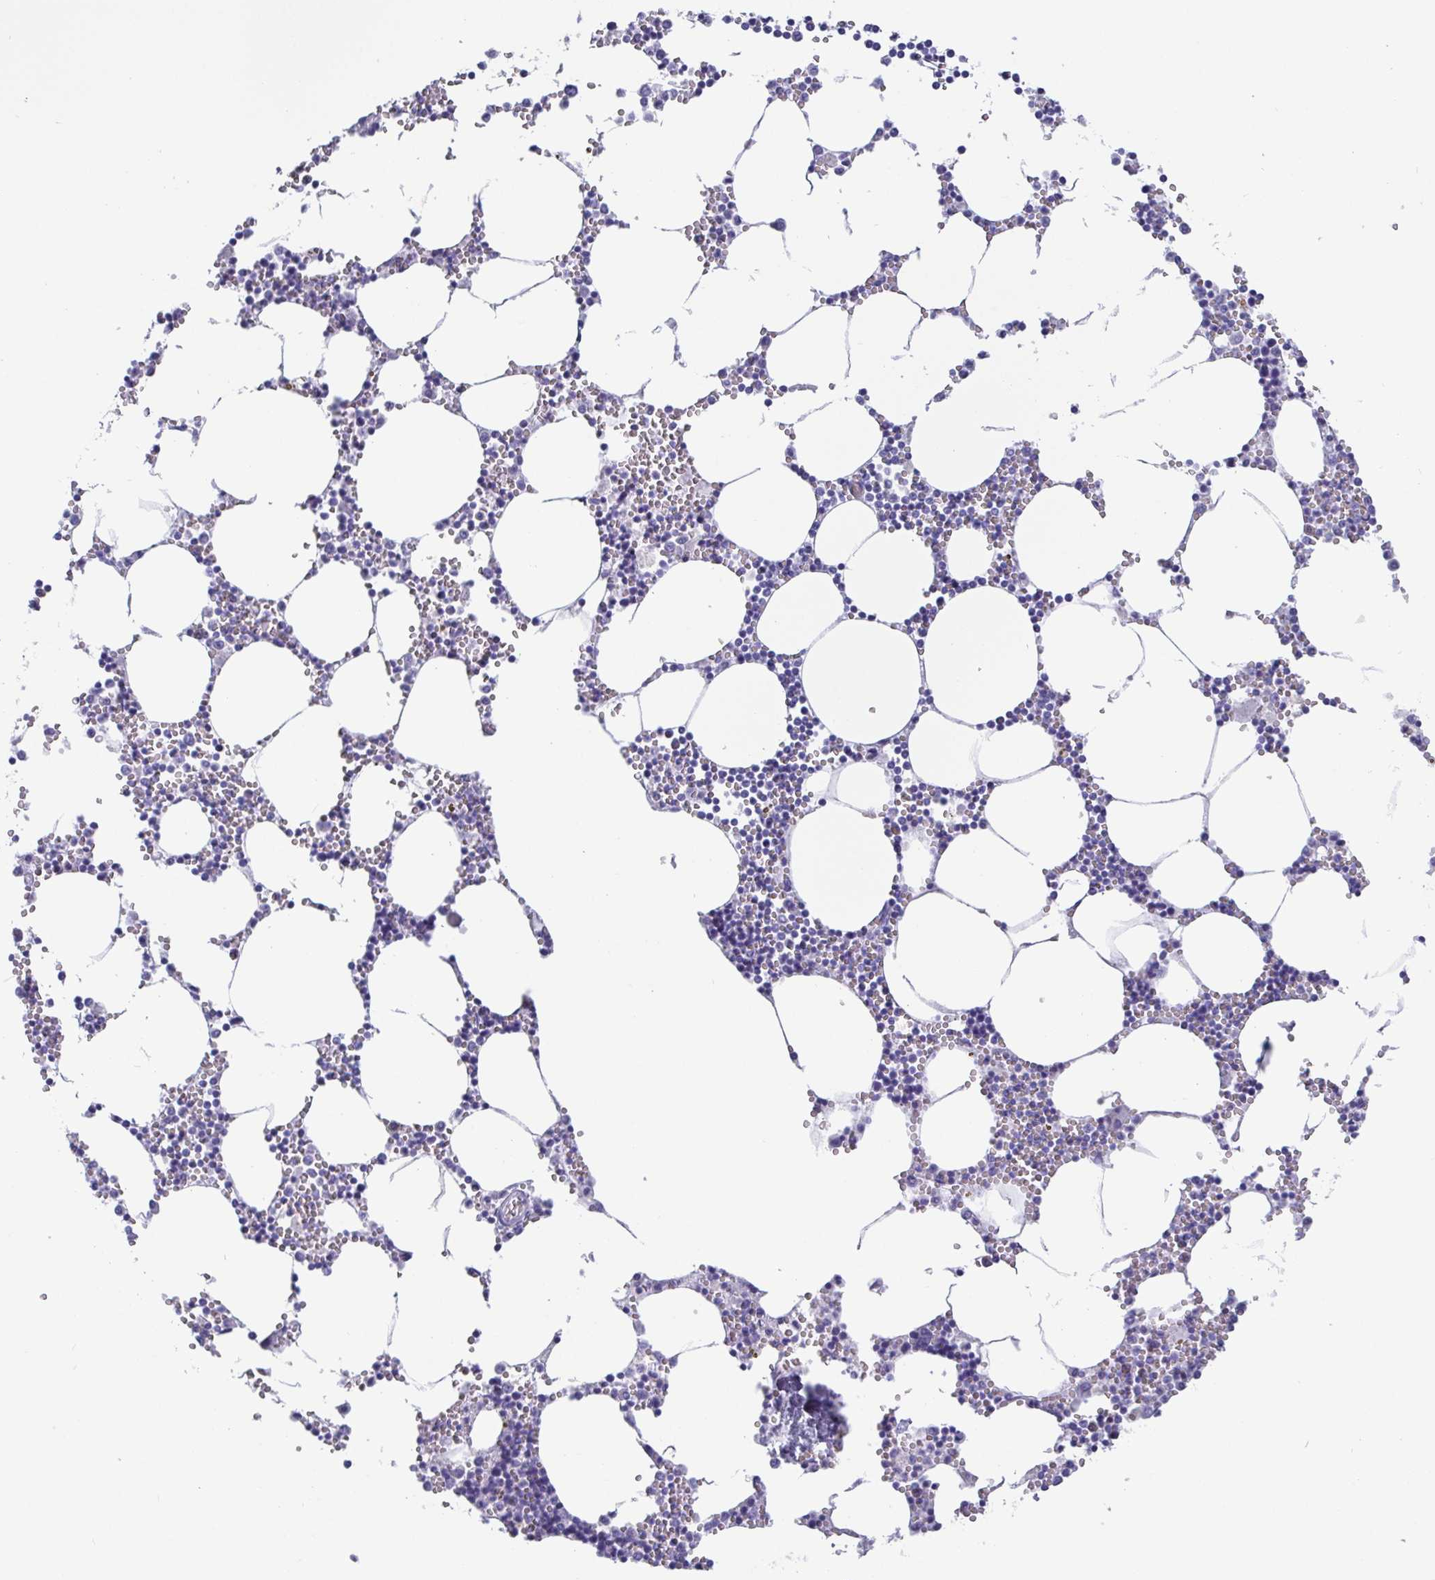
{"staining": {"intensity": "negative", "quantity": "none", "location": "none"}, "tissue": "bone marrow", "cell_type": "Hematopoietic cells", "image_type": "normal", "snomed": [{"axis": "morphology", "description": "Normal tissue, NOS"}, {"axis": "topography", "description": "Bone marrow"}], "caption": "The IHC micrograph has no significant expression in hematopoietic cells of bone marrow.", "gene": "SCGN", "patient": {"sex": "male", "age": 54}}